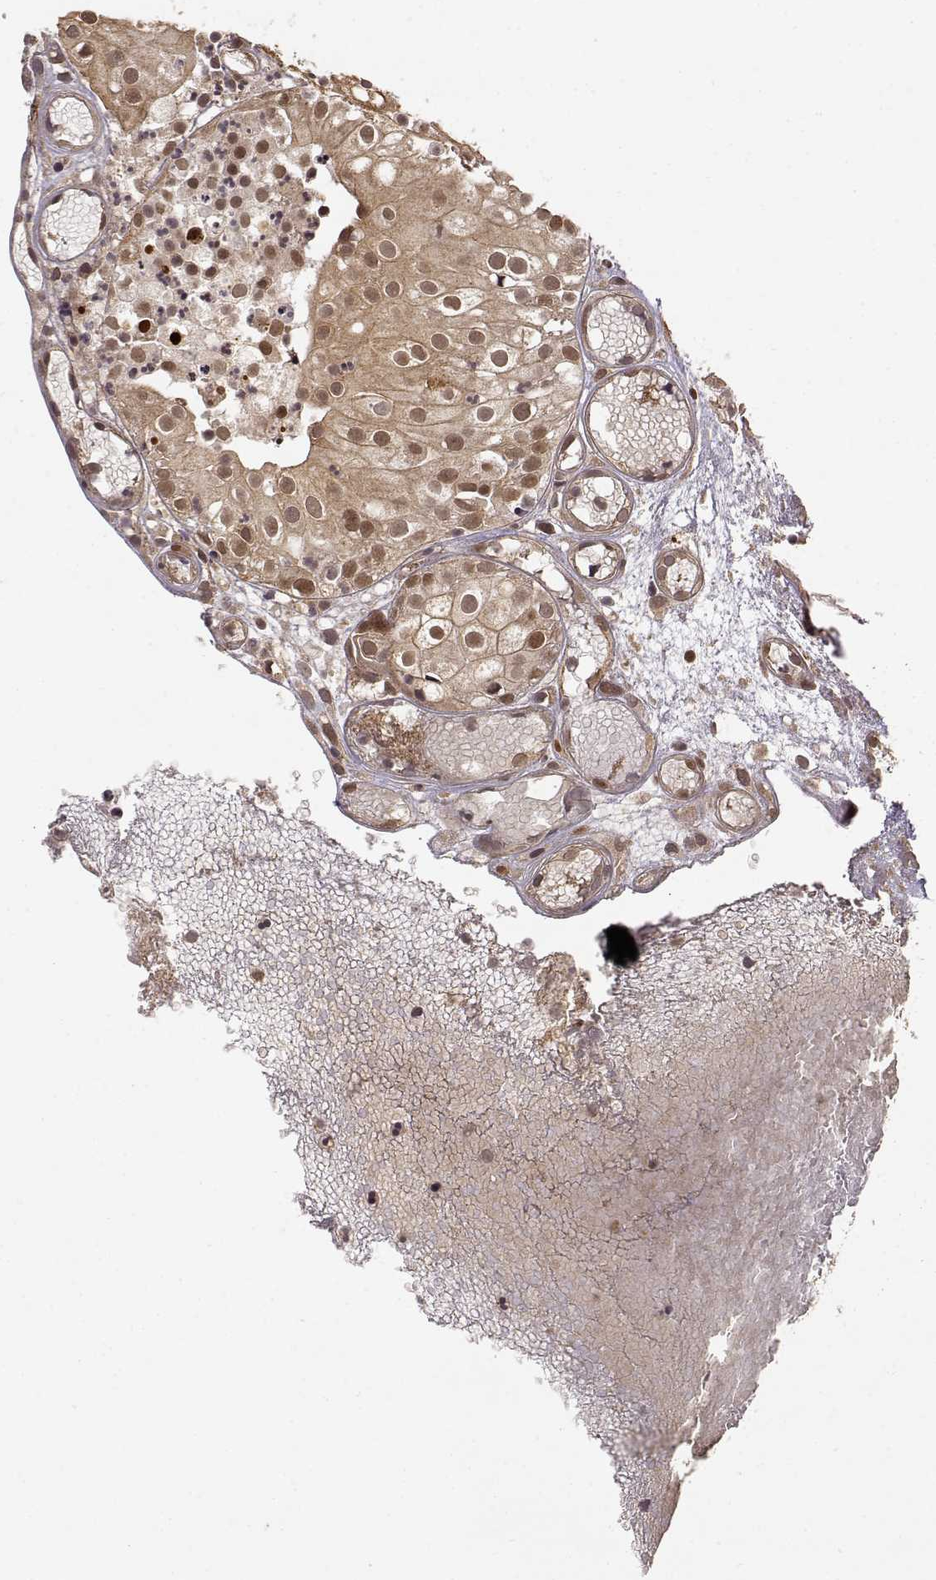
{"staining": {"intensity": "moderate", "quantity": ">75%", "location": "cytoplasmic/membranous,nuclear"}, "tissue": "prostate cancer", "cell_type": "Tumor cells", "image_type": "cancer", "snomed": [{"axis": "morphology", "description": "Adenocarcinoma, High grade"}, {"axis": "topography", "description": "Prostate"}], "caption": "A high-resolution photomicrograph shows immunohistochemistry (IHC) staining of prostate cancer (high-grade adenocarcinoma), which shows moderate cytoplasmic/membranous and nuclear staining in about >75% of tumor cells.", "gene": "MAEA", "patient": {"sex": "male", "age": 79}}